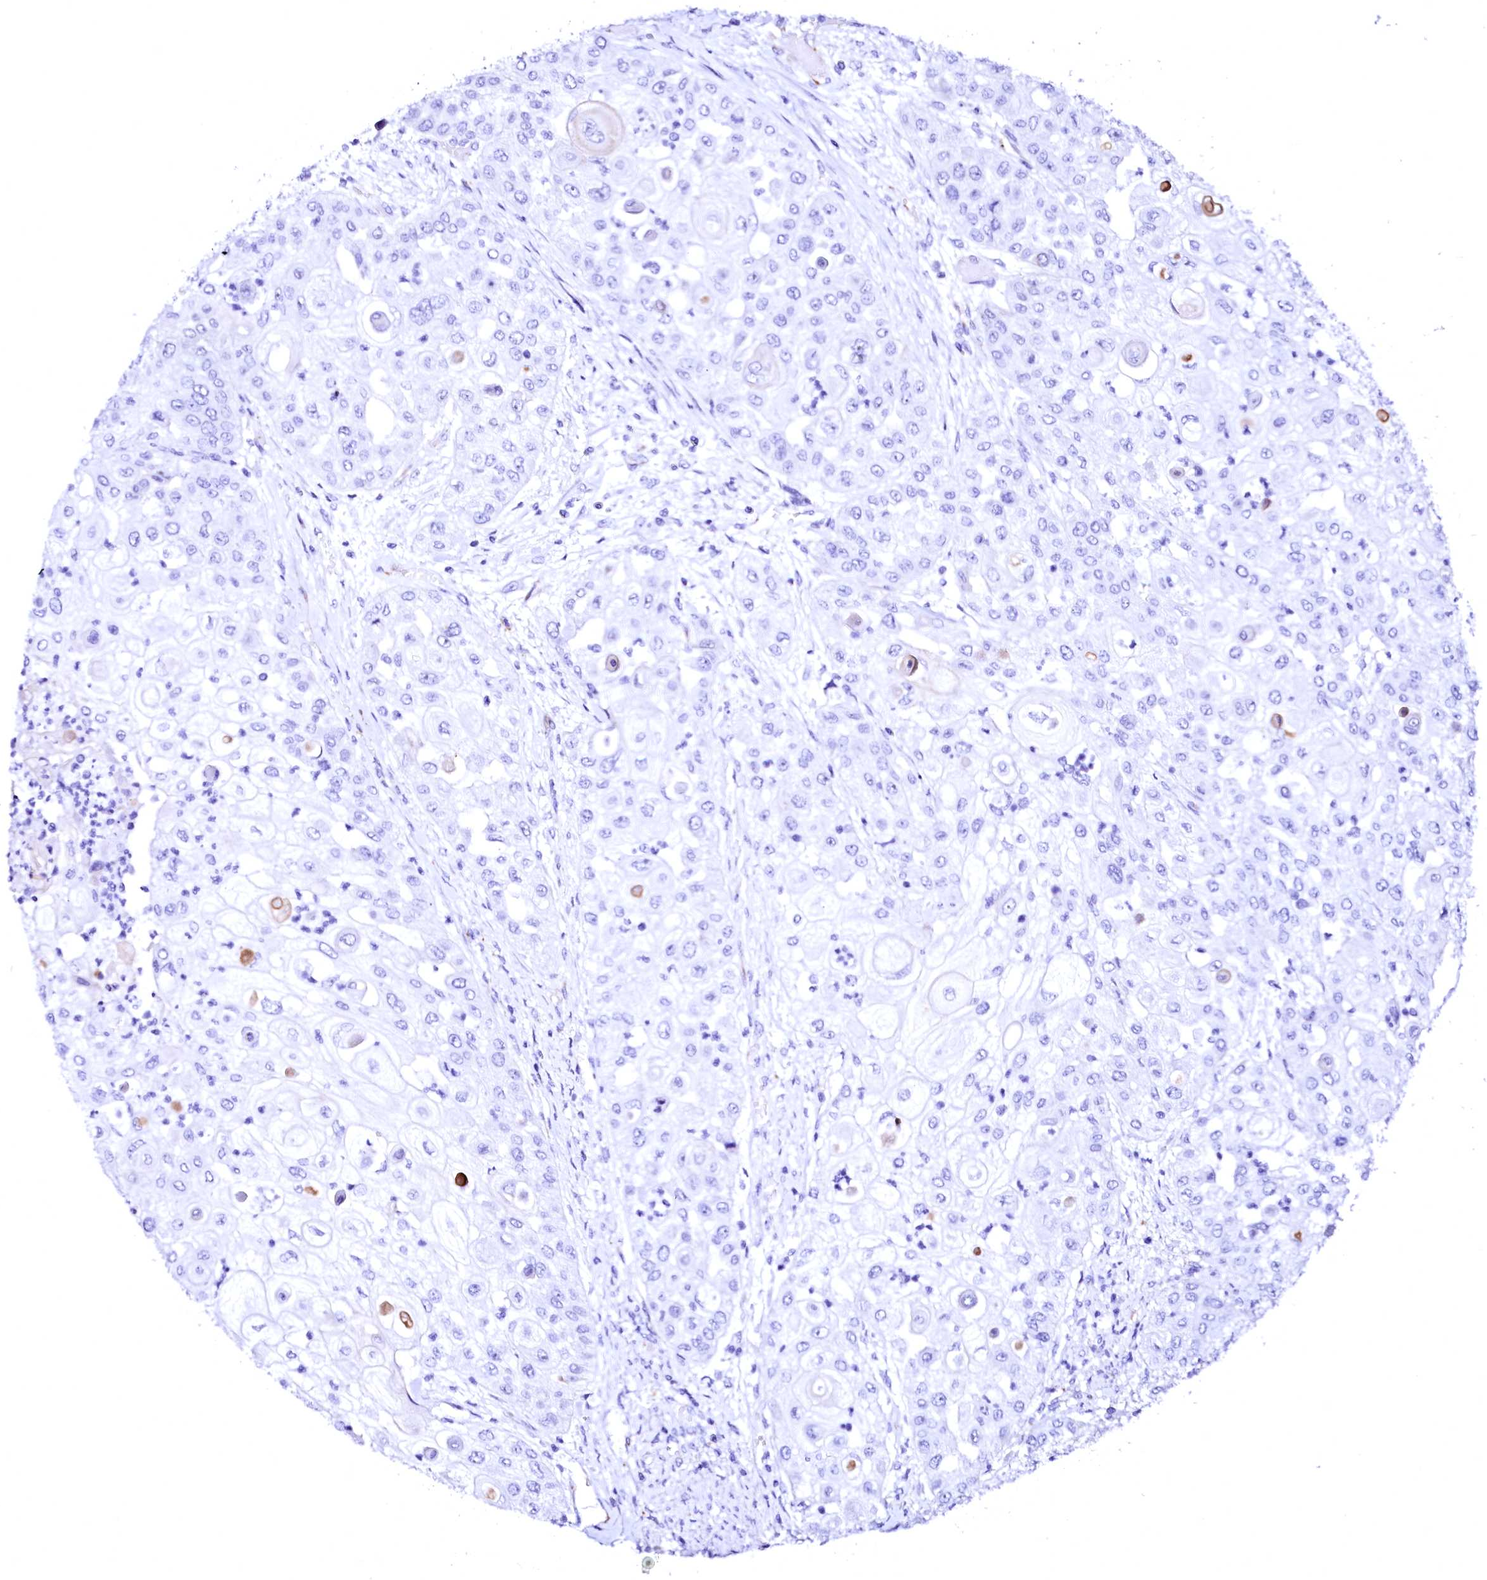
{"staining": {"intensity": "negative", "quantity": "none", "location": "none"}, "tissue": "urothelial cancer", "cell_type": "Tumor cells", "image_type": "cancer", "snomed": [{"axis": "morphology", "description": "Urothelial carcinoma, High grade"}, {"axis": "topography", "description": "Urinary bladder"}], "caption": "The image demonstrates no significant expression in tumor cells of urothelial cancer. (Brightfield microscopy of DAB IHC at high magnification).", "gene": "SFR1", "patient": {"sex": "female", "age": 79}}